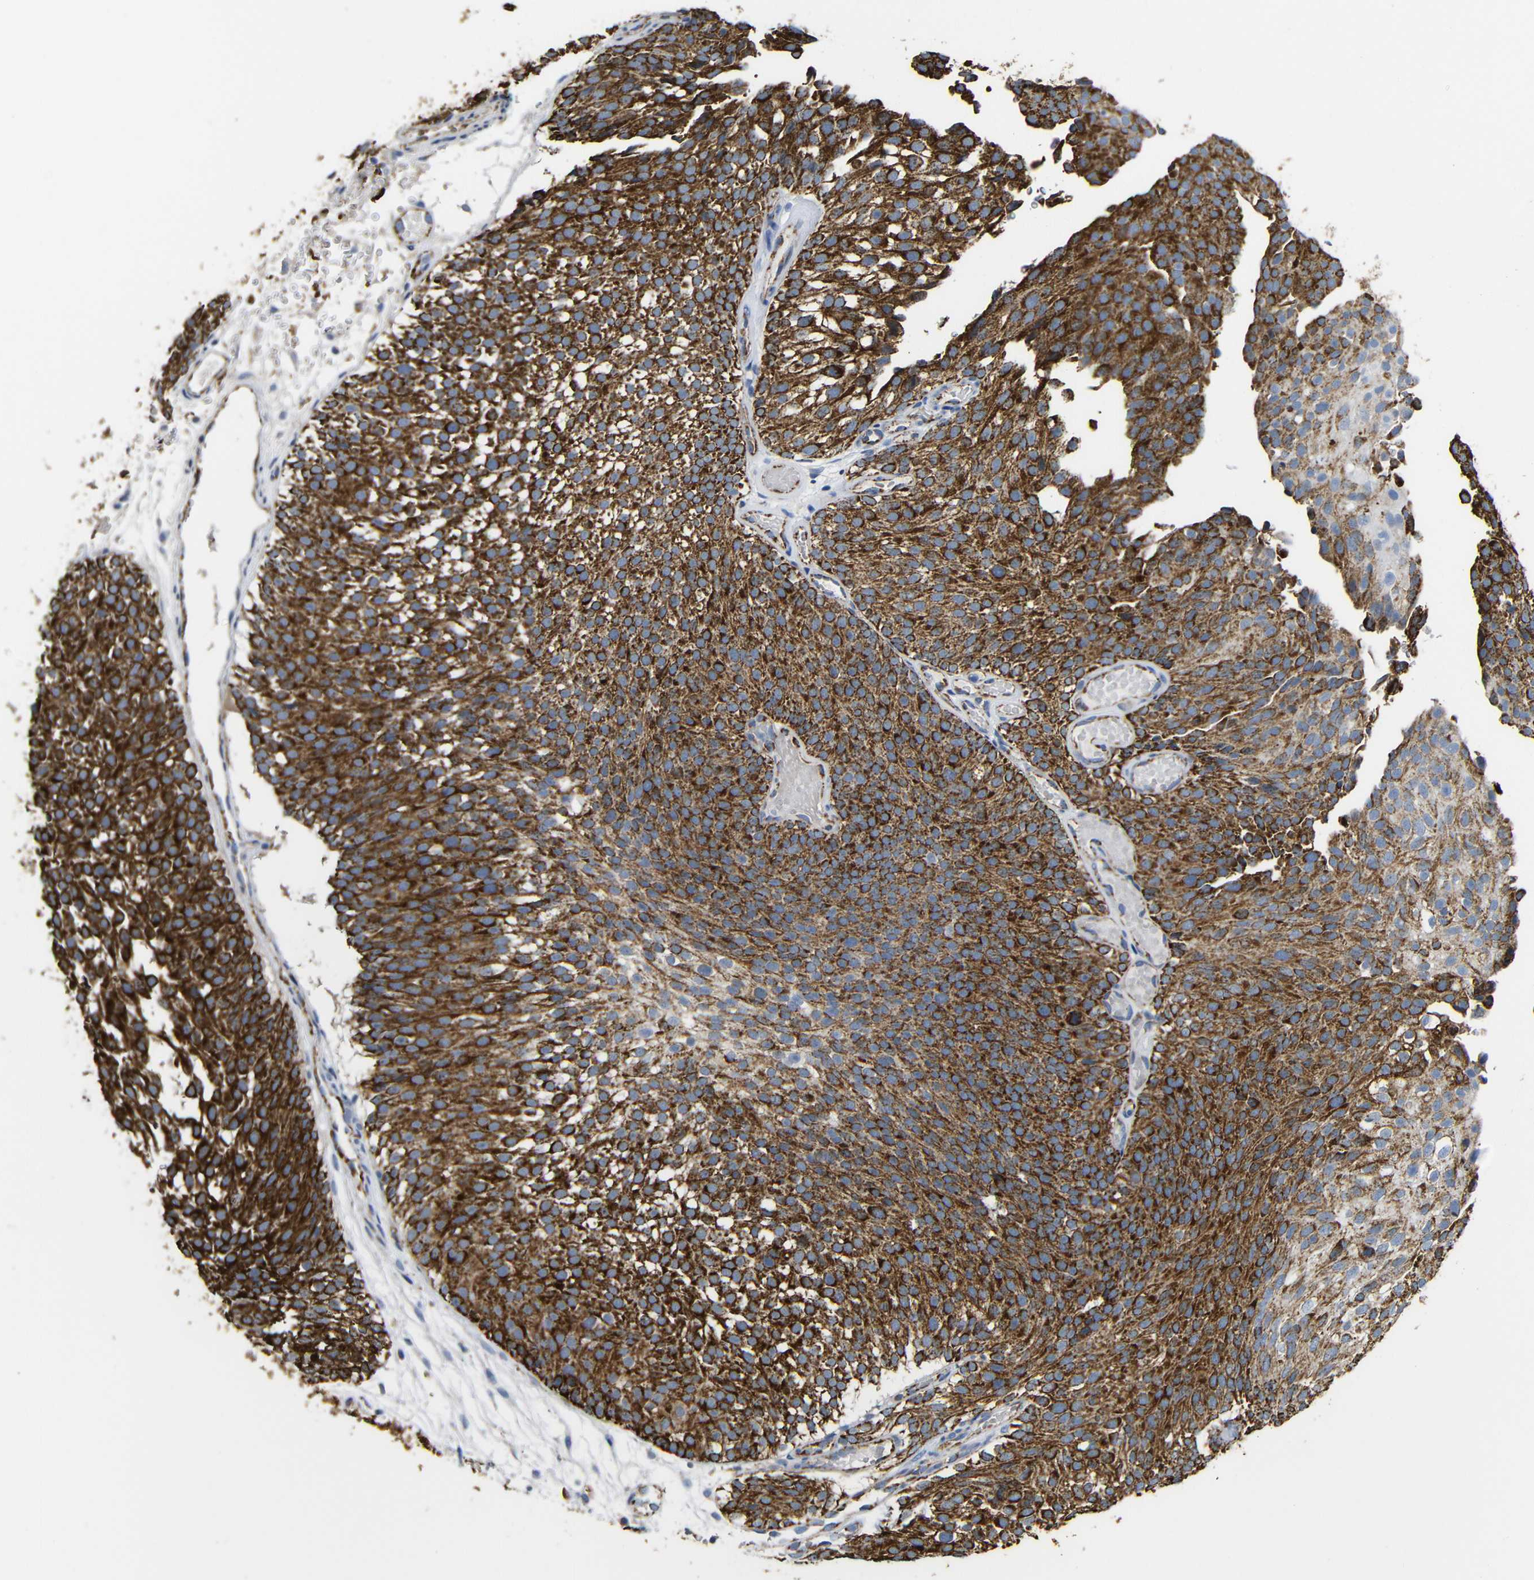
{"staining": {"intensity": "strong", "quantity": ">75%", "location": "cytoplasmic/membranous"}, "tissue": "urothelial cancer", "cell_type": "Tumor cells", "image_type": "cancer", "snomed": [{"axis": "morphology", "description": "Urothelial carcinoma, Low grade"}, {"axis": "topography", "description": "Urinary bladder"}], "caption": "Low-grade urothelial carcinoma tissue reveals strong cytoplasmic/membranous expression in about >75% of tumor cells, visualized by immunohistochemistry. Ihc stains the protein of interest in brown and the nuclei are stained blue.", "gene": "MAOA", "patient": {"sex": "male", "age": 78}}